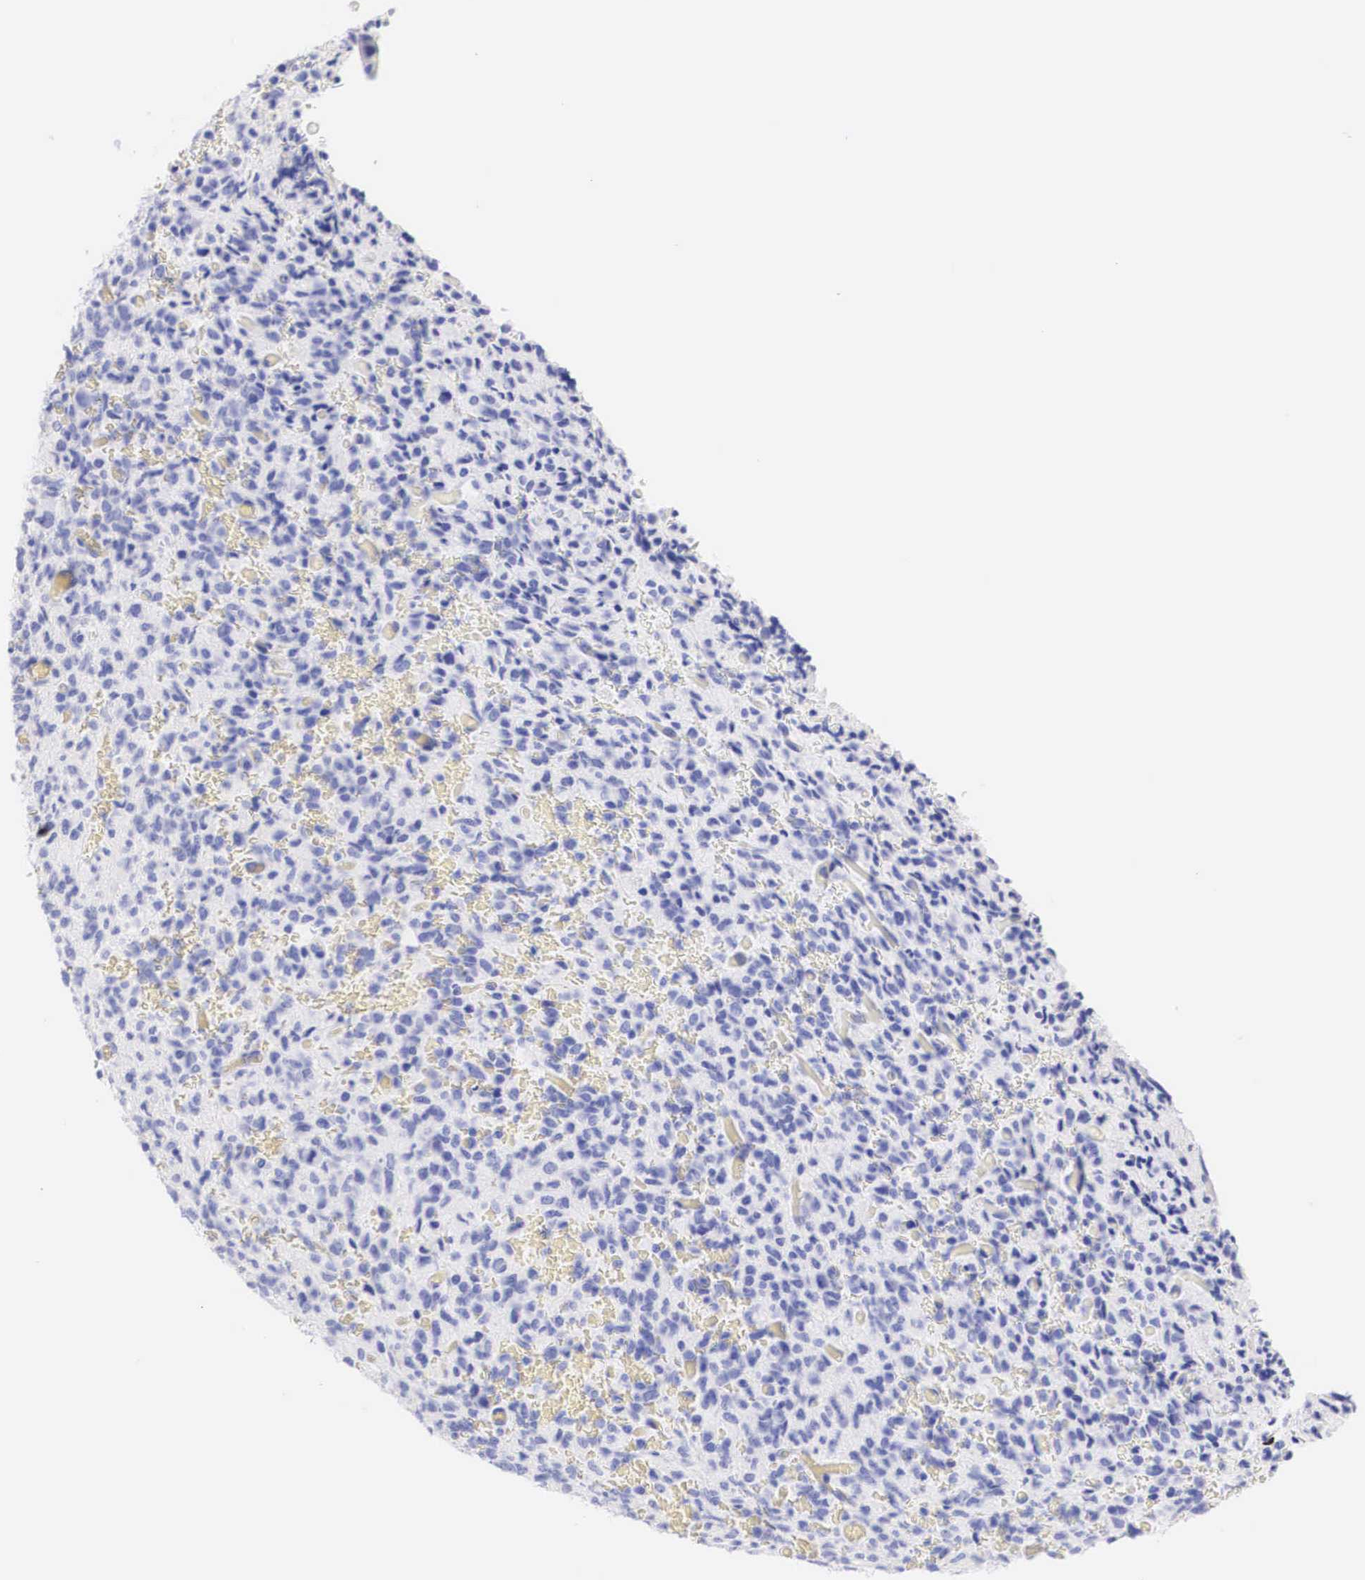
{"staining": {"intensity": "negative", "quantity": "none", "location": "none"}, "tissue": "glioma", "cell_type": "Tumor cells", "image_type": "cancer", "snomed": [{"axis": "morphology", "description": "Glioma, malignant, High grade"}, {"axis": "topography", "description": "Brain"}], "caption": "Tumor cells show no significant staining in malignant glioma (high-grade). (Immunohistochemistry, brightfield microscopy, high magnification).", "gene": "ERBB2", "patient": {"sex": "male", "age": 56}}